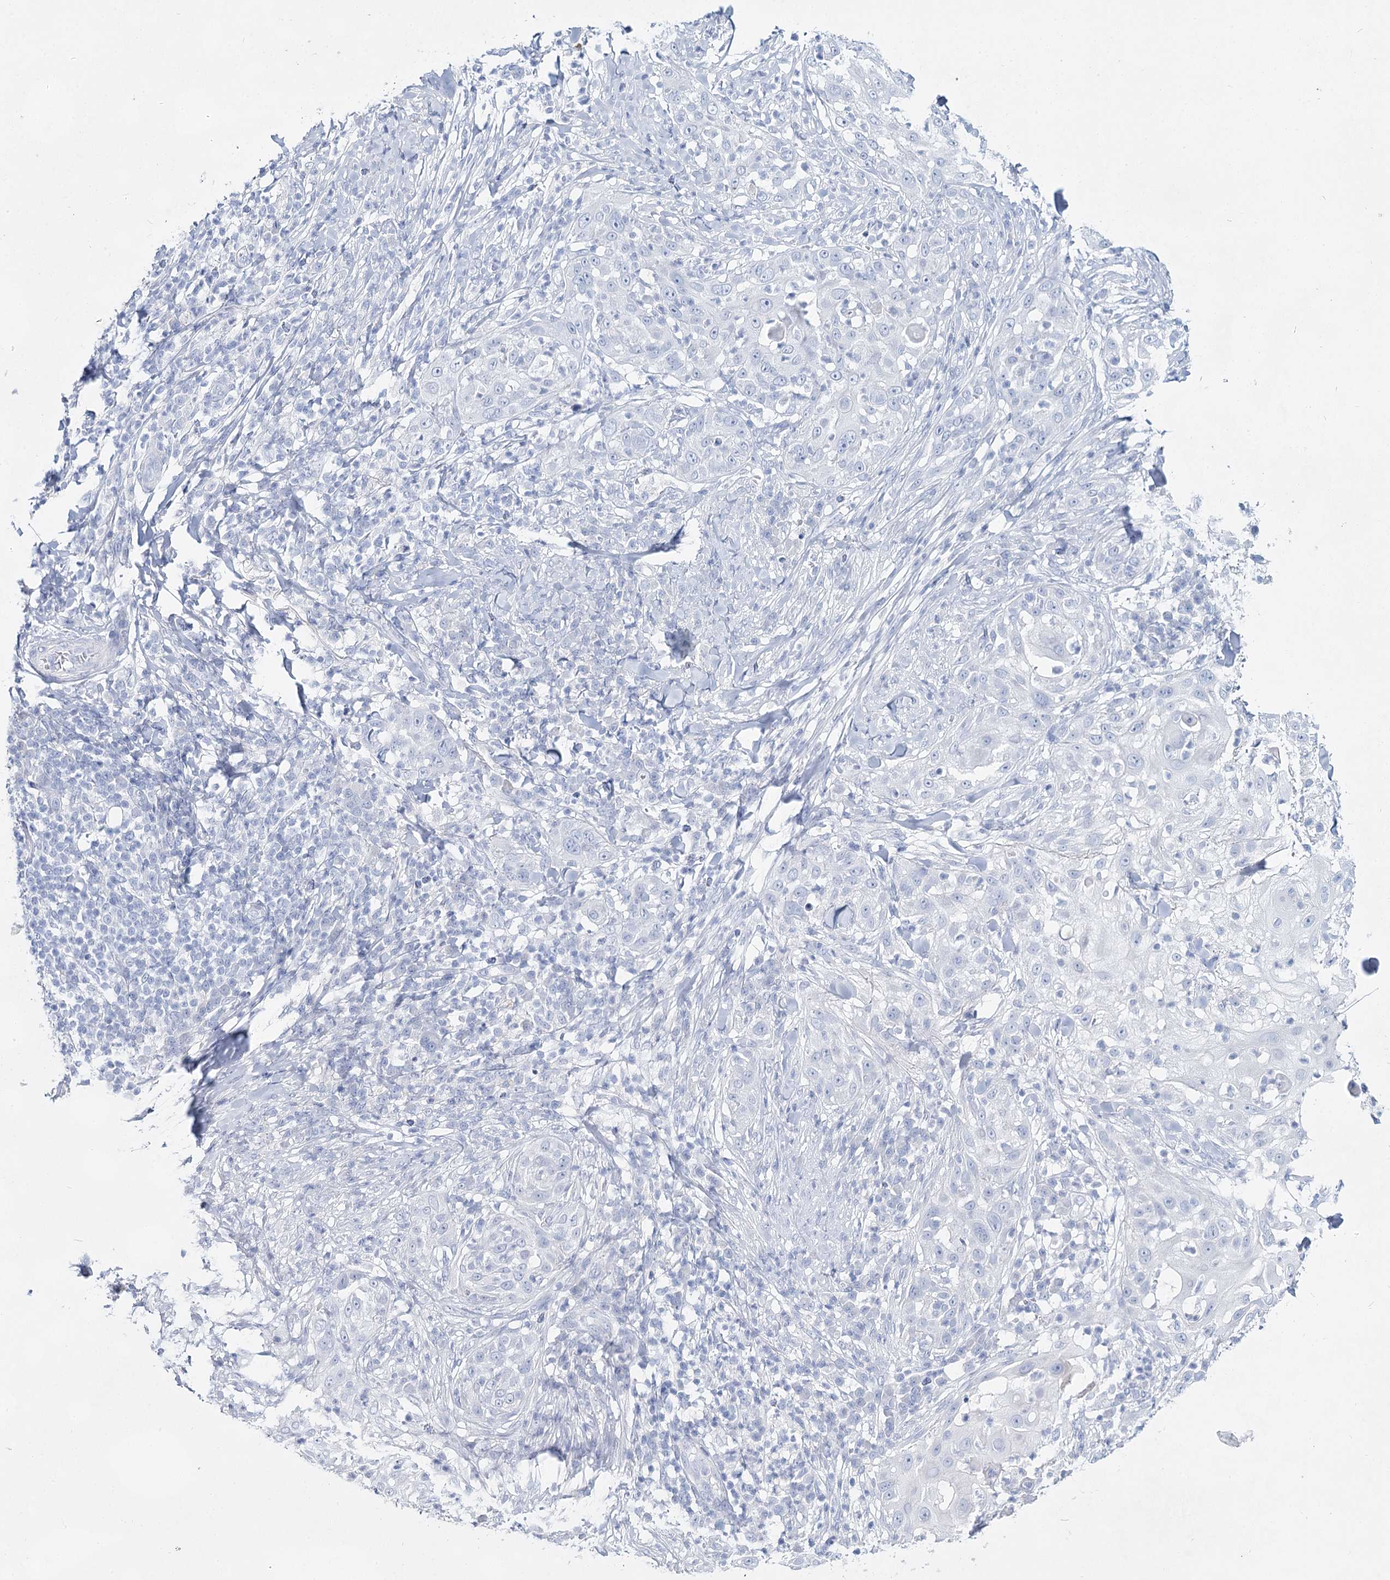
{"staining": {"intensity": "negative", "quantity": "none", "location": "none"}, "tissue": "skin cancer", "cell_type": "Tumor cells", "image_type": "cancer", "snomed": [{"axis": "morphology", "description": "Squamous cell carcinoma, NOS"}, {"axis": "topography", "description": "Skin"}], "caption": "A high-resolution photomicrograph shows immunohistochemistry (IHC) staining of skin squamous cell carcinoma, which demonstrates no significant expression in tumor cells.", "gene": "SLC17A2", "patient": {"sex": "female", "age": 44}}